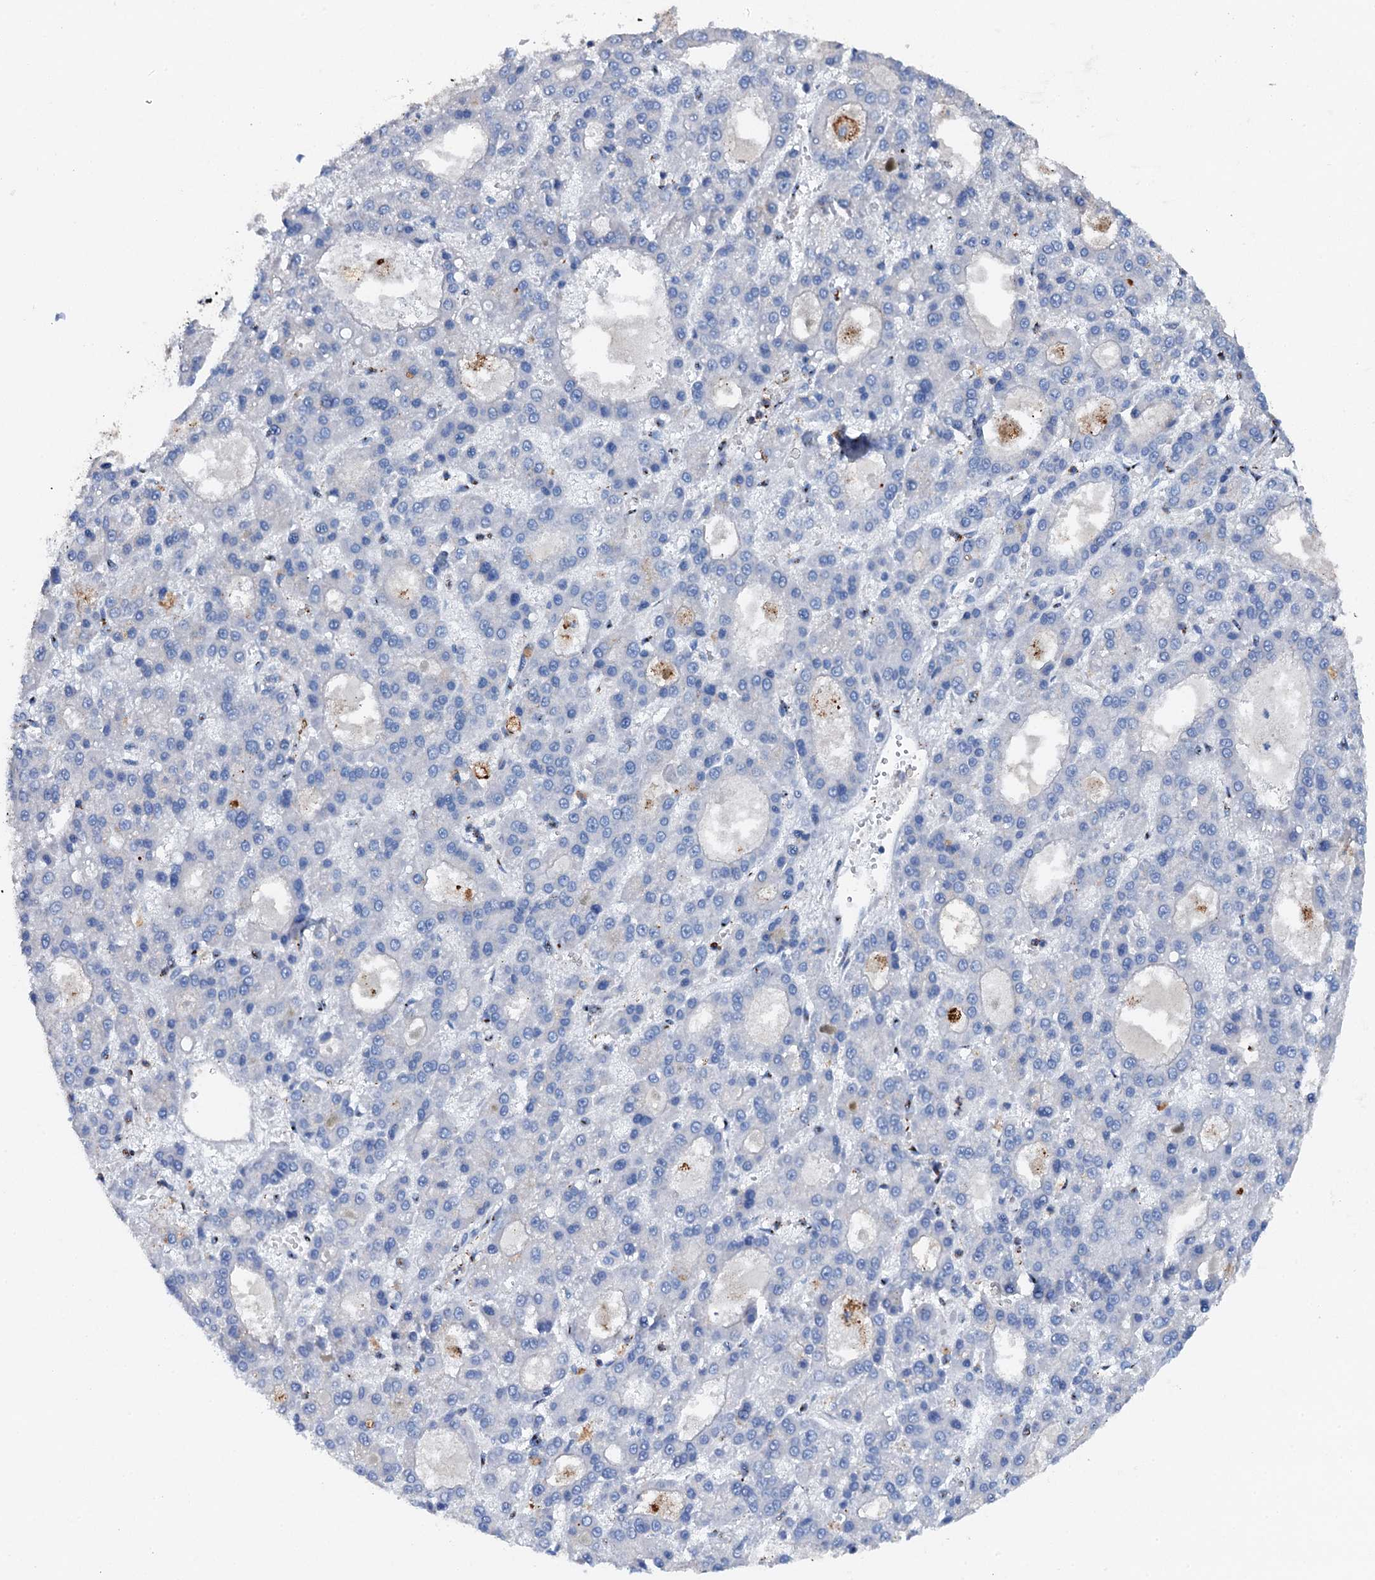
{"staining": {"intensity": "negative", "quantity": "none", "location": "none"}, "tissue": "liver cancer", "cell_type": "Tumor cells", "image_type": "cancer", "snomed": [{"axis": "morphology", "description": "Carcinoma, Hepatocellular, NOS"}, {"axis": "topography", "description": "Liver"}], "caption": "A high-resolution micrograph shows immunohistochemistry staining of liver hepatocellular carcinoma, which displays no significant expression in tumor cells.", "gene": "MS4A4E", "patient": {"sex": "male", "age": 70}}